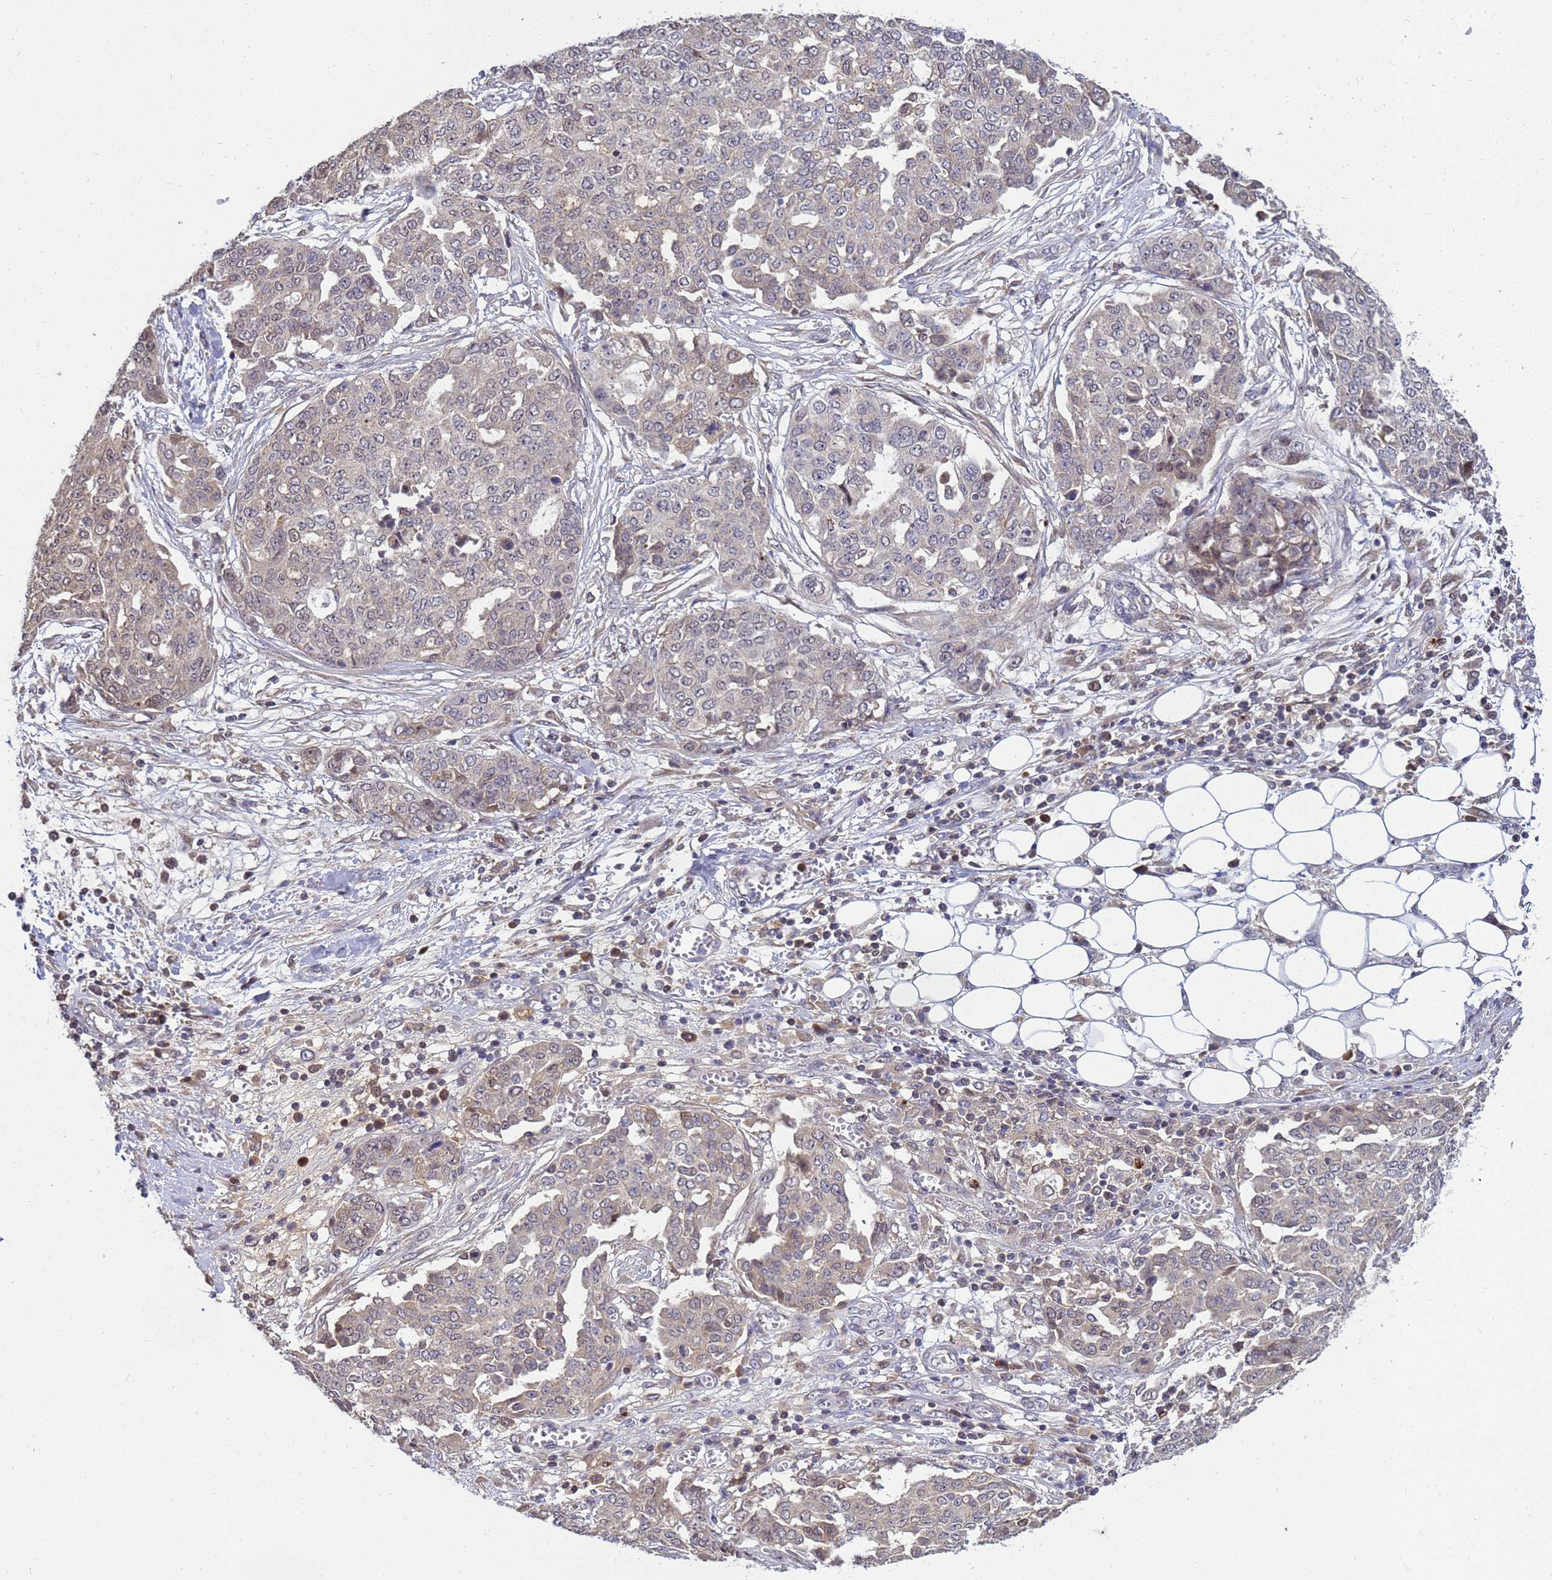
{"staining": {"intensity": "weak", "quantity": "<25%", "location": "cytoplasmic/membranous"}, "tissue": "ovarian cancer", "cell_type": "Tumor cells", "image_type": "cancer", "snomed": [{"axis": "morphology", "description": "Cystadenocarcinoma, serous, NOS"}, {"axis": "topography", "description": "Soft tissue"}, {"axis": "topography", "description": "Ovary"}], "caption": "This photomicrograph is of ovarian serous cystadenocarcinoma stained with immunohistochemistry (IHC) to label a protein in brown with the nuclei are counter-stained blue. There is no expression in tumor cells. (Immunohistochemistry (ihc), brightfield microscopy, high magnification).", "gene": "TMEM74B", "patient": {"sex": "female", "age": 57}}